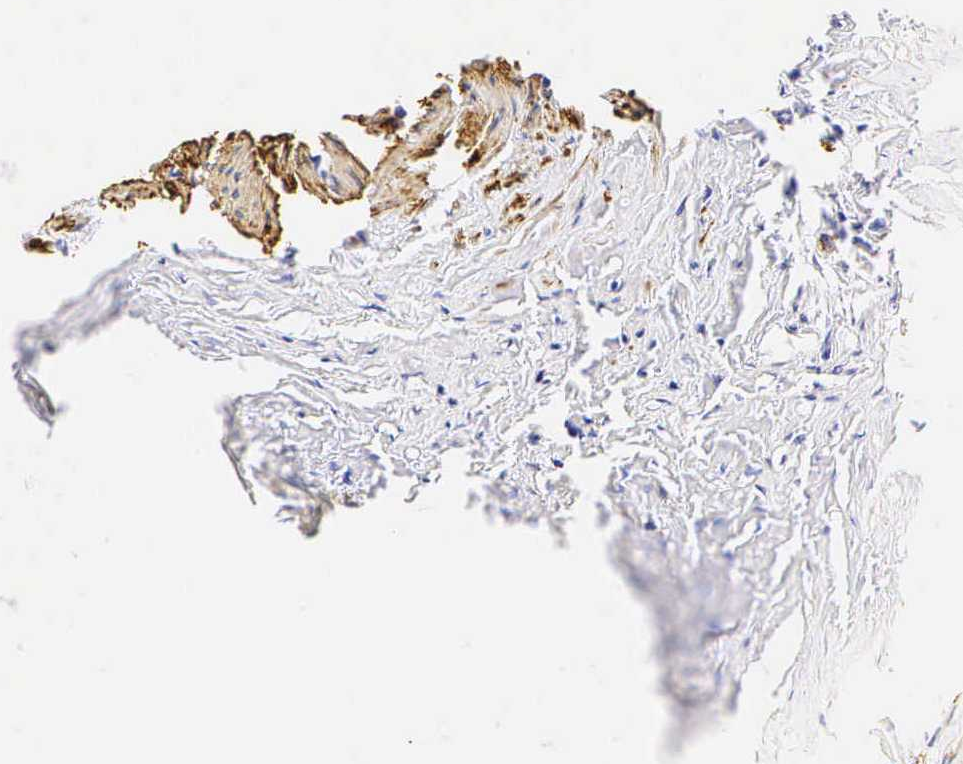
{"staining": {"intensity": "negative", "quantity": "none", "location": "none"}, "tissue": "colorectal cancer", "cell_type": "Tumor cells", "image_type": "cancer", "snomed": [{"axis": "morphology", "description": "Adenocarcinoma, NOS"}, {"axis": "topography", "description": "Colon"}], "caption": "DAB (3,3'-diaminobenzidine) immunohistochemical staining of colorectal cancer (adenocarcinoma) displays no significant expression in tumor cells.", "gene": "CALD1", "patient": {"sex": "male", "age": 70}}